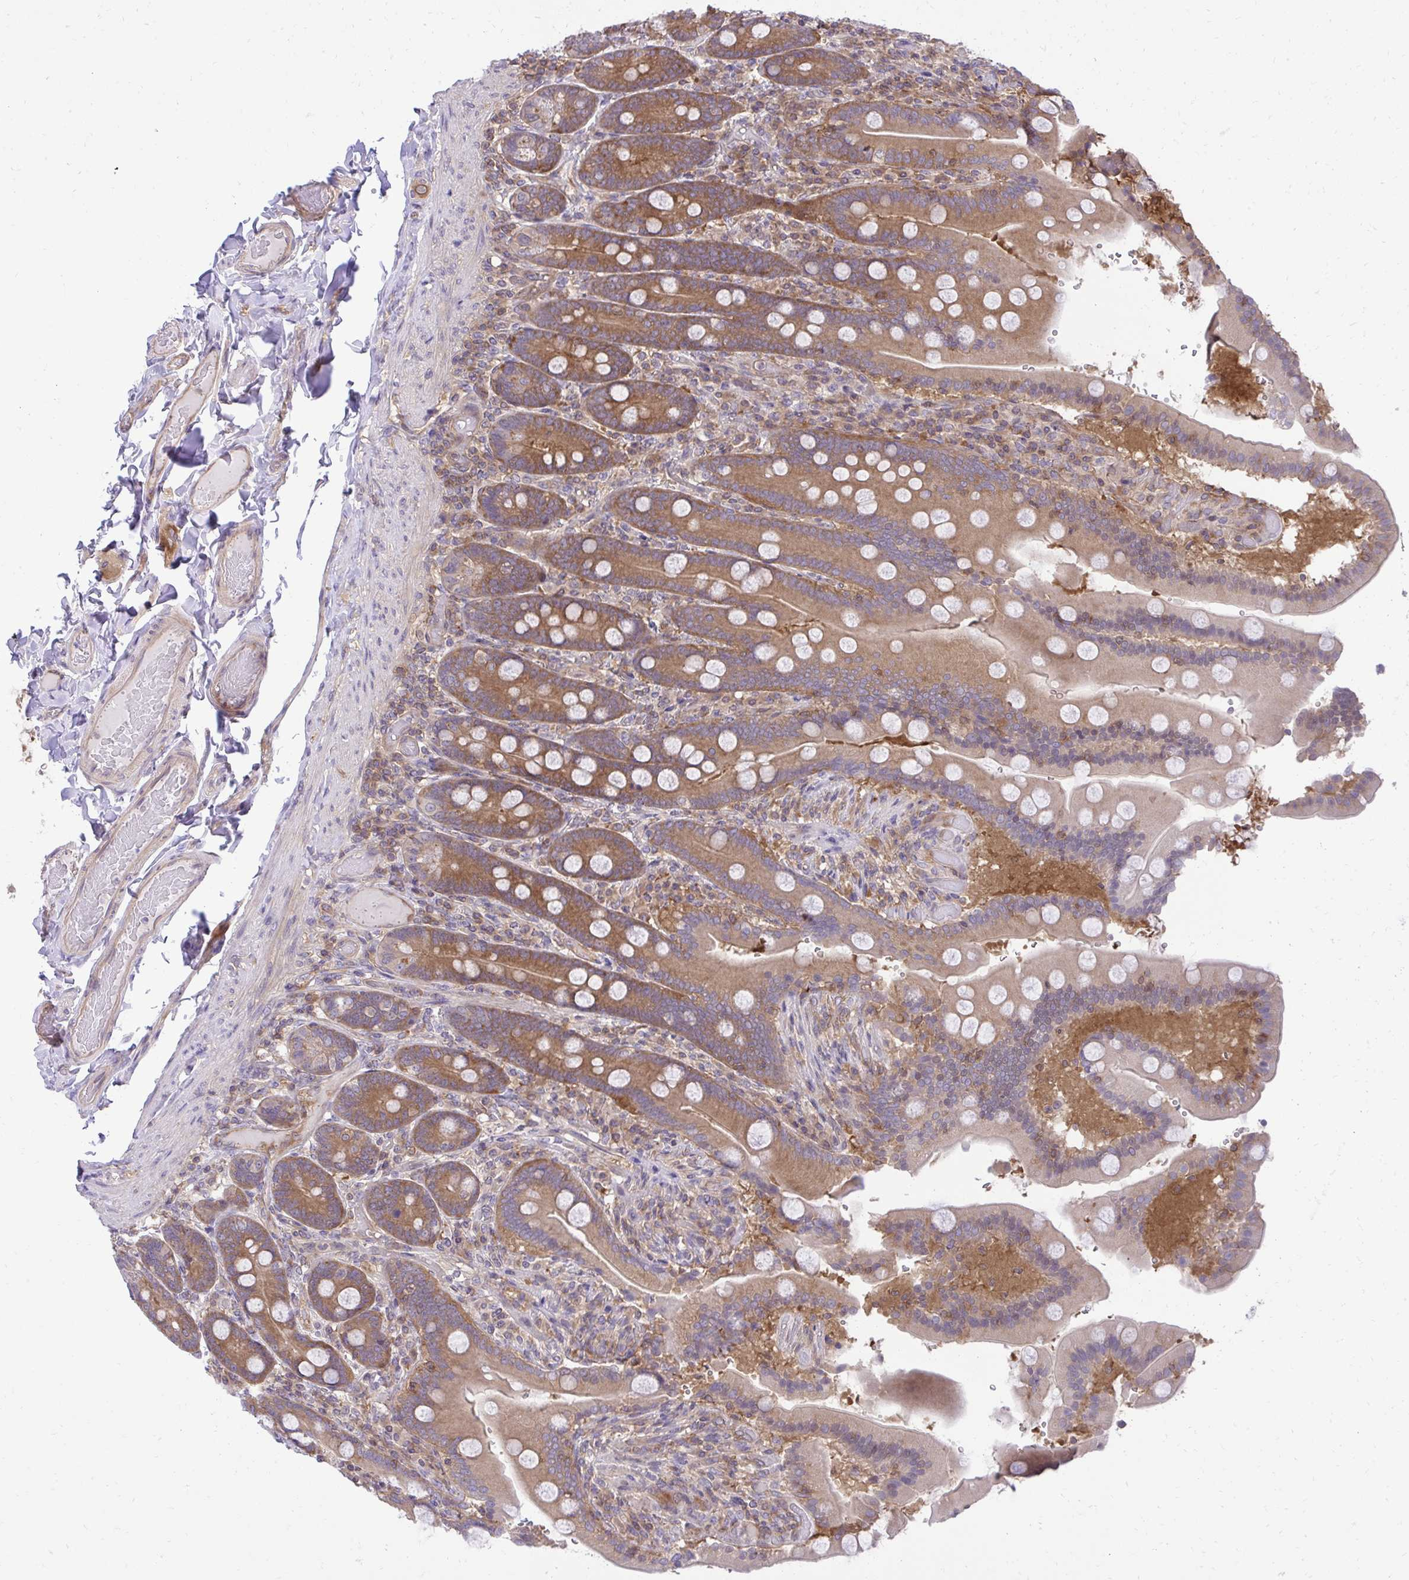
{"staining": {"intensity": "moderate", "quantity": ">75%", "location": "cytoplasmic/membranous"}, "tissue": "duodenum", "cell_type": "Glandular cells", "image_type": "normal", "snomed": [{"axis": "morphology", "description": "Normal tissue, NOS"}, {"axis": "topography", "description": "Duodenum"}], "caption": "Moderate cytoplasmic/membranous staining is present in about >75% of glandular cells in benign duodenum. Nuclei are stained in blue.", "gene": "PPP5C", "patient": {"sex": "female", "age": 62}}